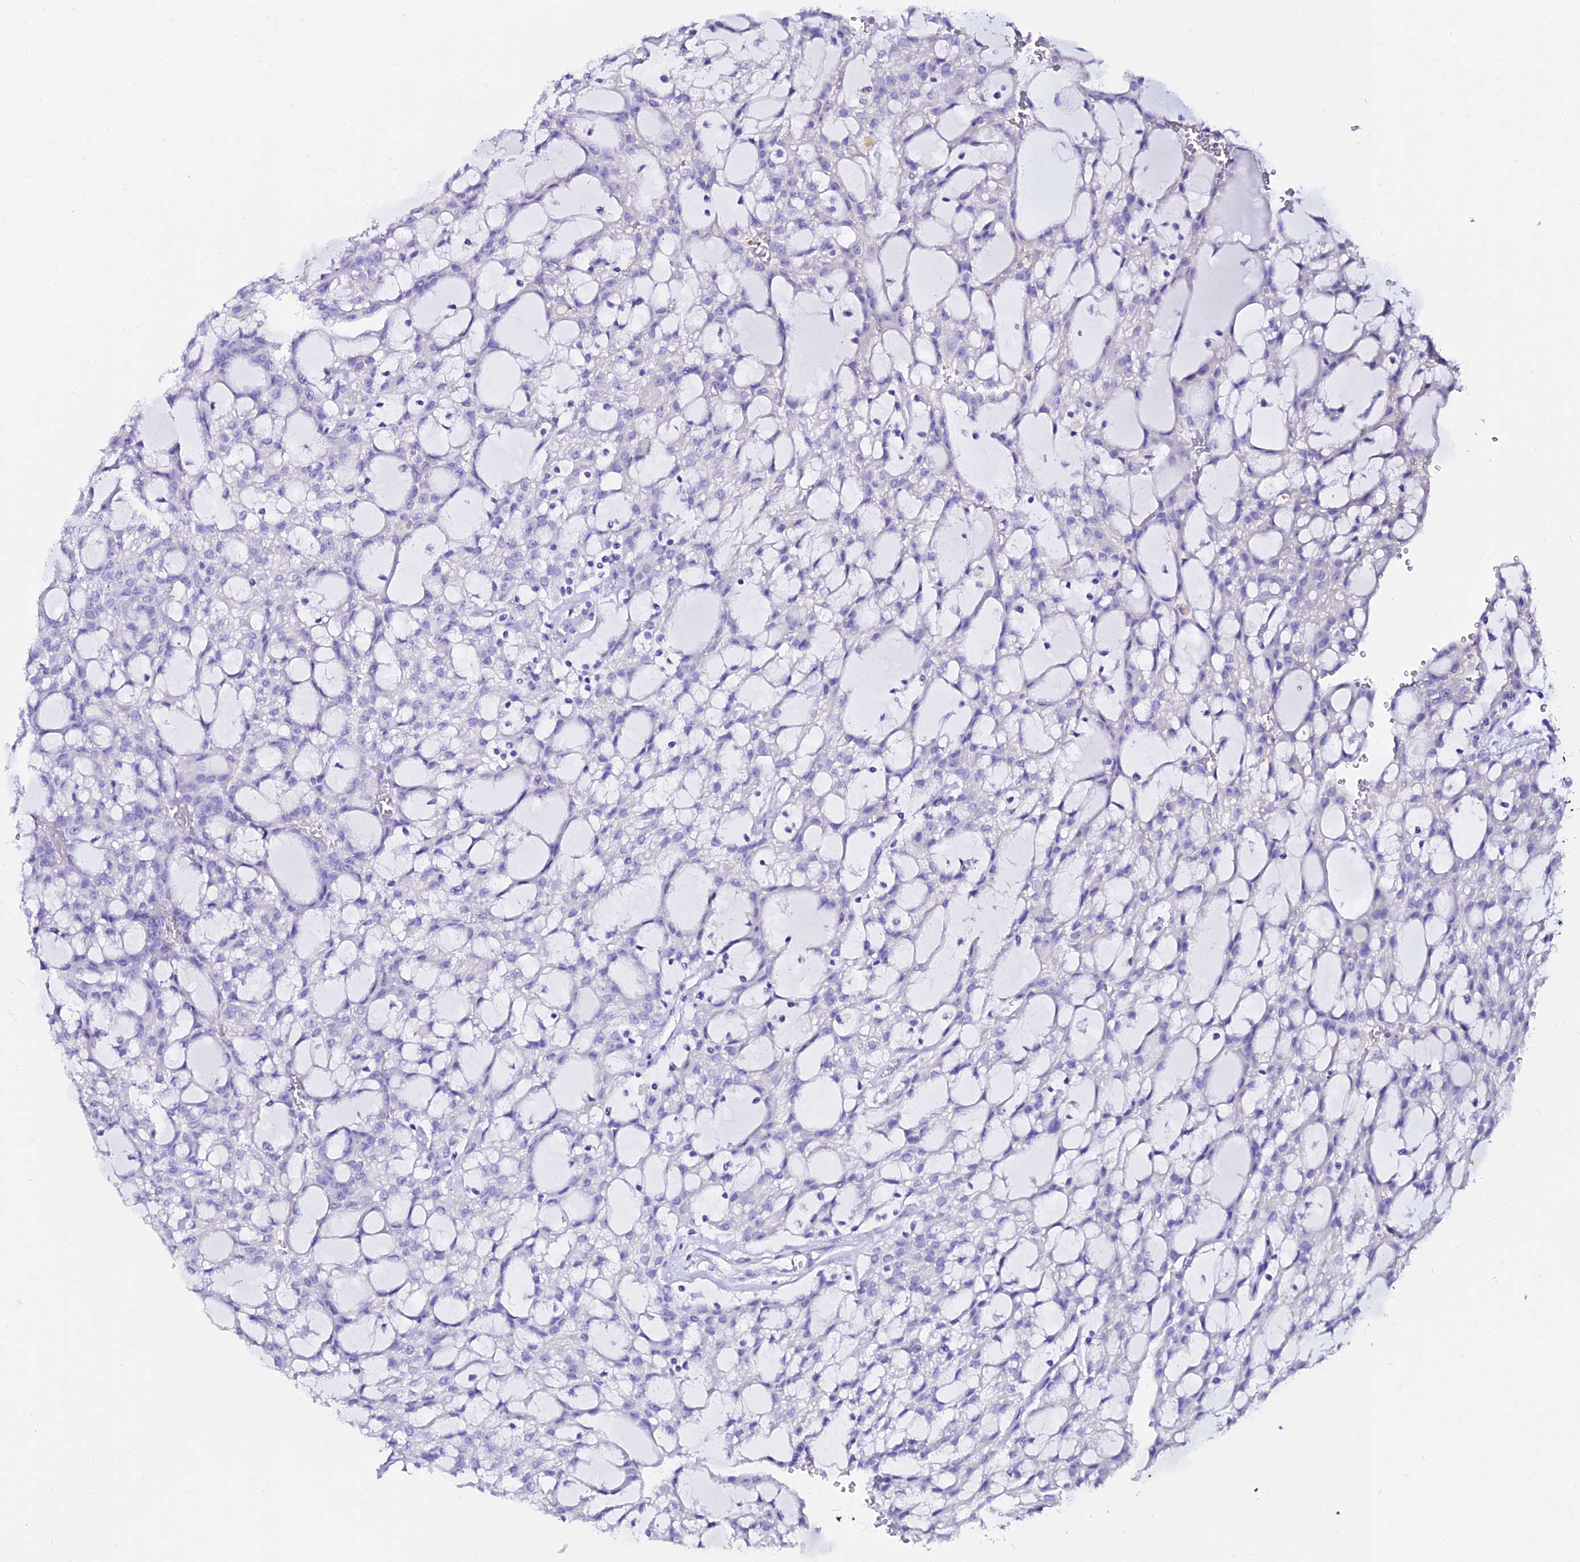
{"staining": {"intensity": "negative", "quantity": "none", "location": "none"}, "tissue": "renal cancer", "cell_type": "Tumor cells", "image_type": "cancer", "snomed": [{"axis": "morphology", "description": "Adenocarcinoma, NOS"}, {"axis": "topography", "description": "Kidney"}], "caption": "An image of human renal cancer is negative for staining in tumor cells.", "gene": "OR4D5", "patient": {"sex": "male", "age": 63}}